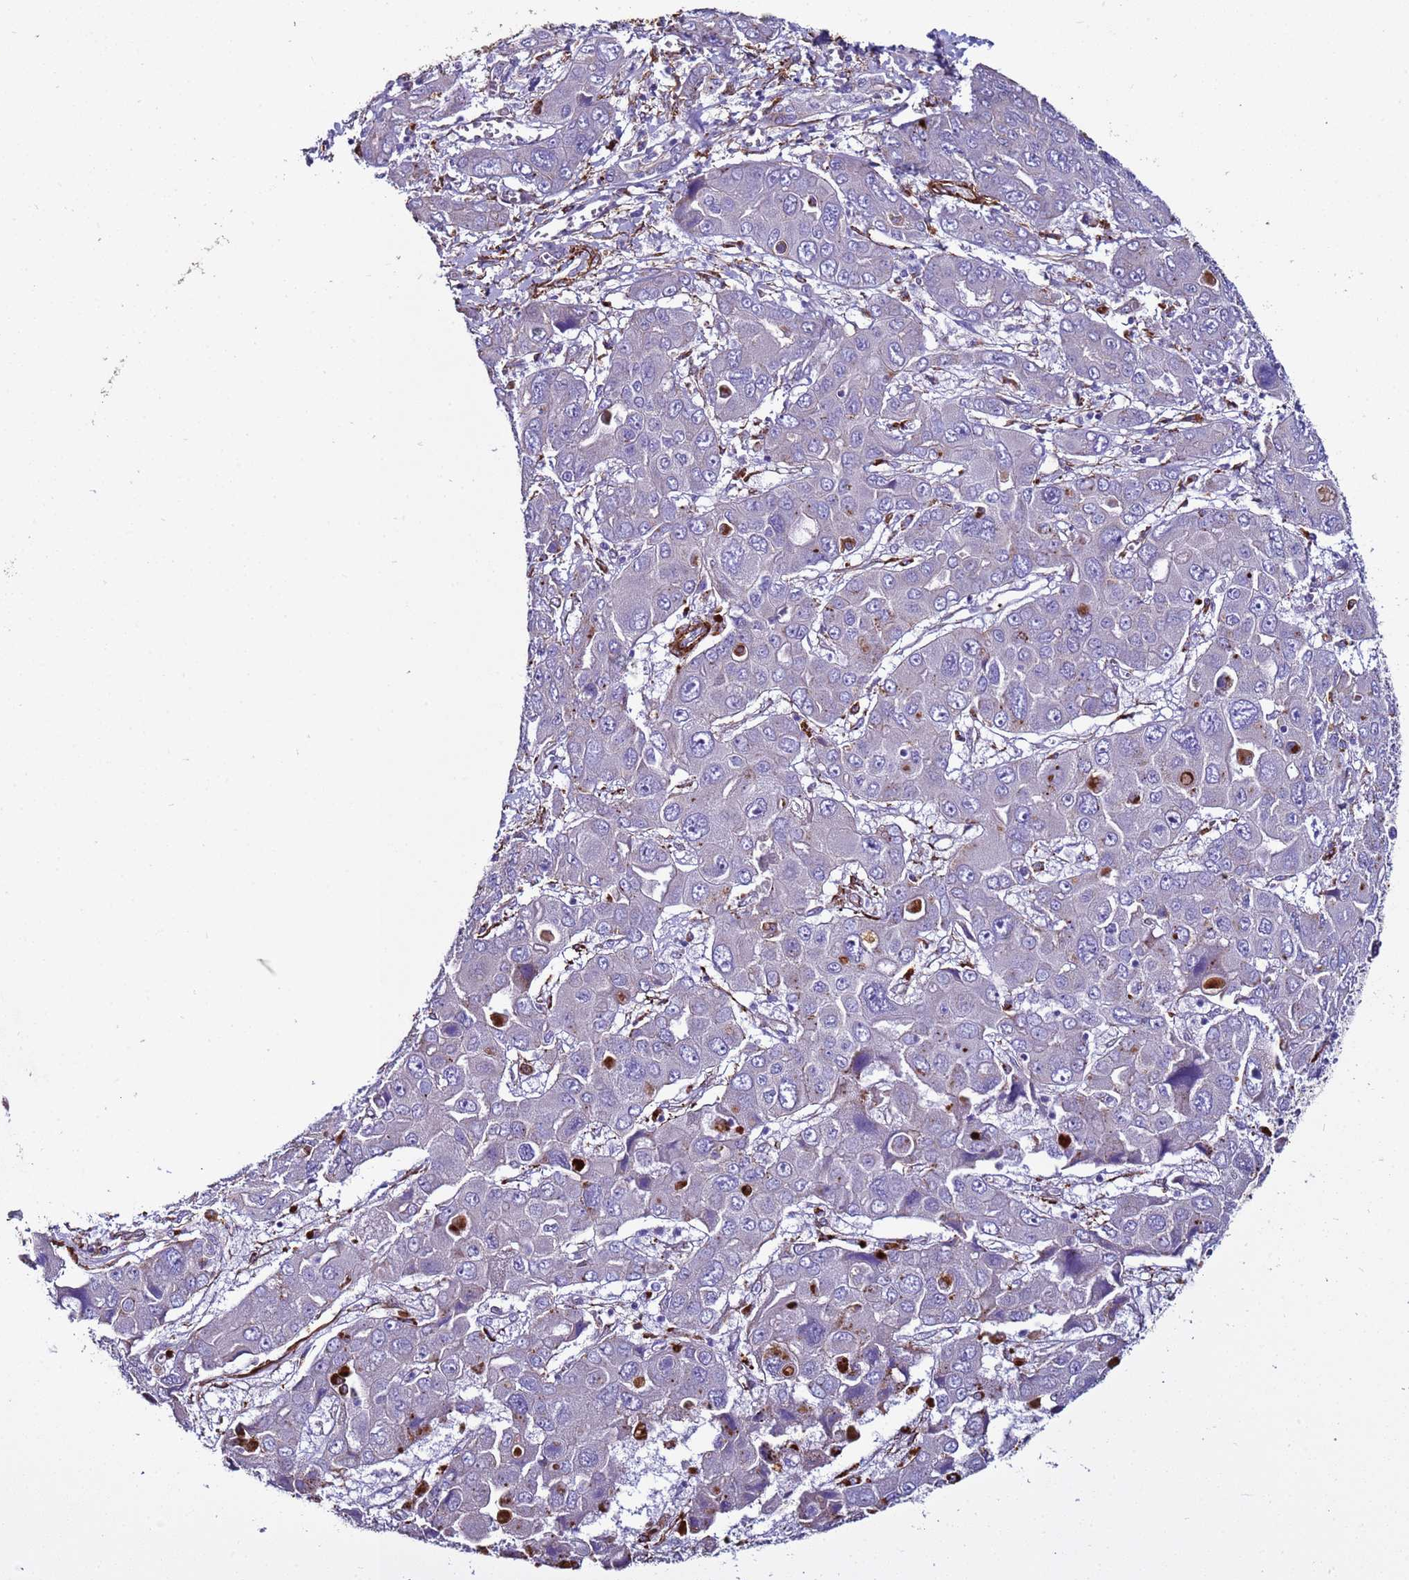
{"staining": {"intensity": "negative", "quantity": "none", "location": "none"}, "tissue": "liver cancer", "cell_type": "Tumor cells", "image_type": "cancer", "snomed": [{"axis": "morphology", "description": "Cholangiocarcinoma"}, {"axis": "topography", "description": "Liver"}], "caption": "There is no significant staining in tumor cells of cholangiocarcinoma (liver). (Brightfield microscopy of DAB (3,3'-diaminobenzidine) immunohistochemistry (IHC) at high magnification).", "gene": "RABL2B", "patient": {"sex": "male", "age": 67}}